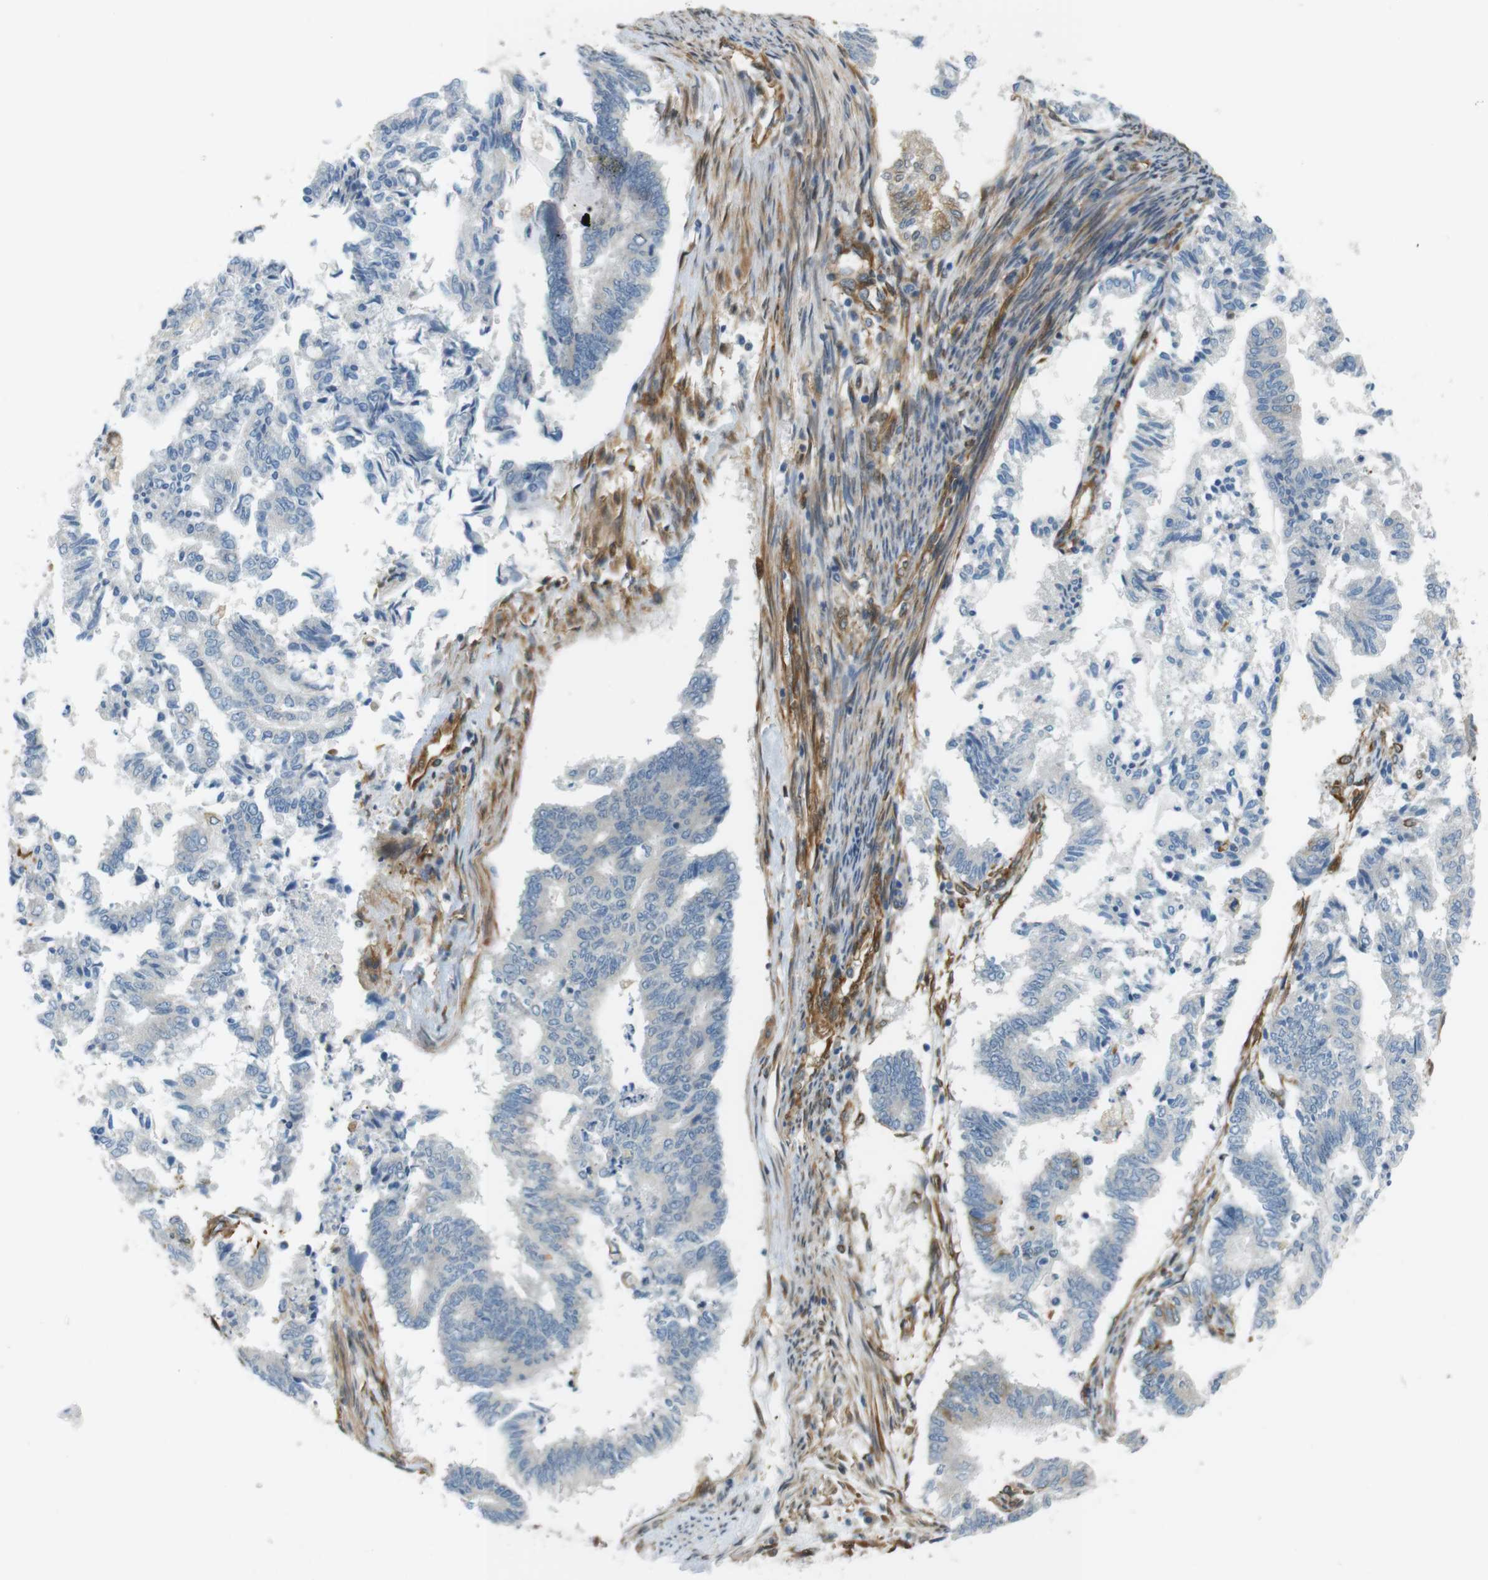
{"staining": {"intensity": "negative", "quantity": "none", "location": "none"}, "tissue": "endometrial cancer", "cell_type": "Tumor cells", "image_type": "cancer", "snomed": [{"axis": "morphology", "description": "Necrosis, NOS"}, {"axis": "morphology", "description": "Adenocarcinoma, NOS"}, {"axis": "topography", "description": "Endometrium"}], "caption": "This is an immunohistochemistry (IHC) micrograph of endometrial adenocarcinoma. There is no expression in tumor cells.", "gene": "CYTH3", "patient": {"sex": "female", "age": 79}}